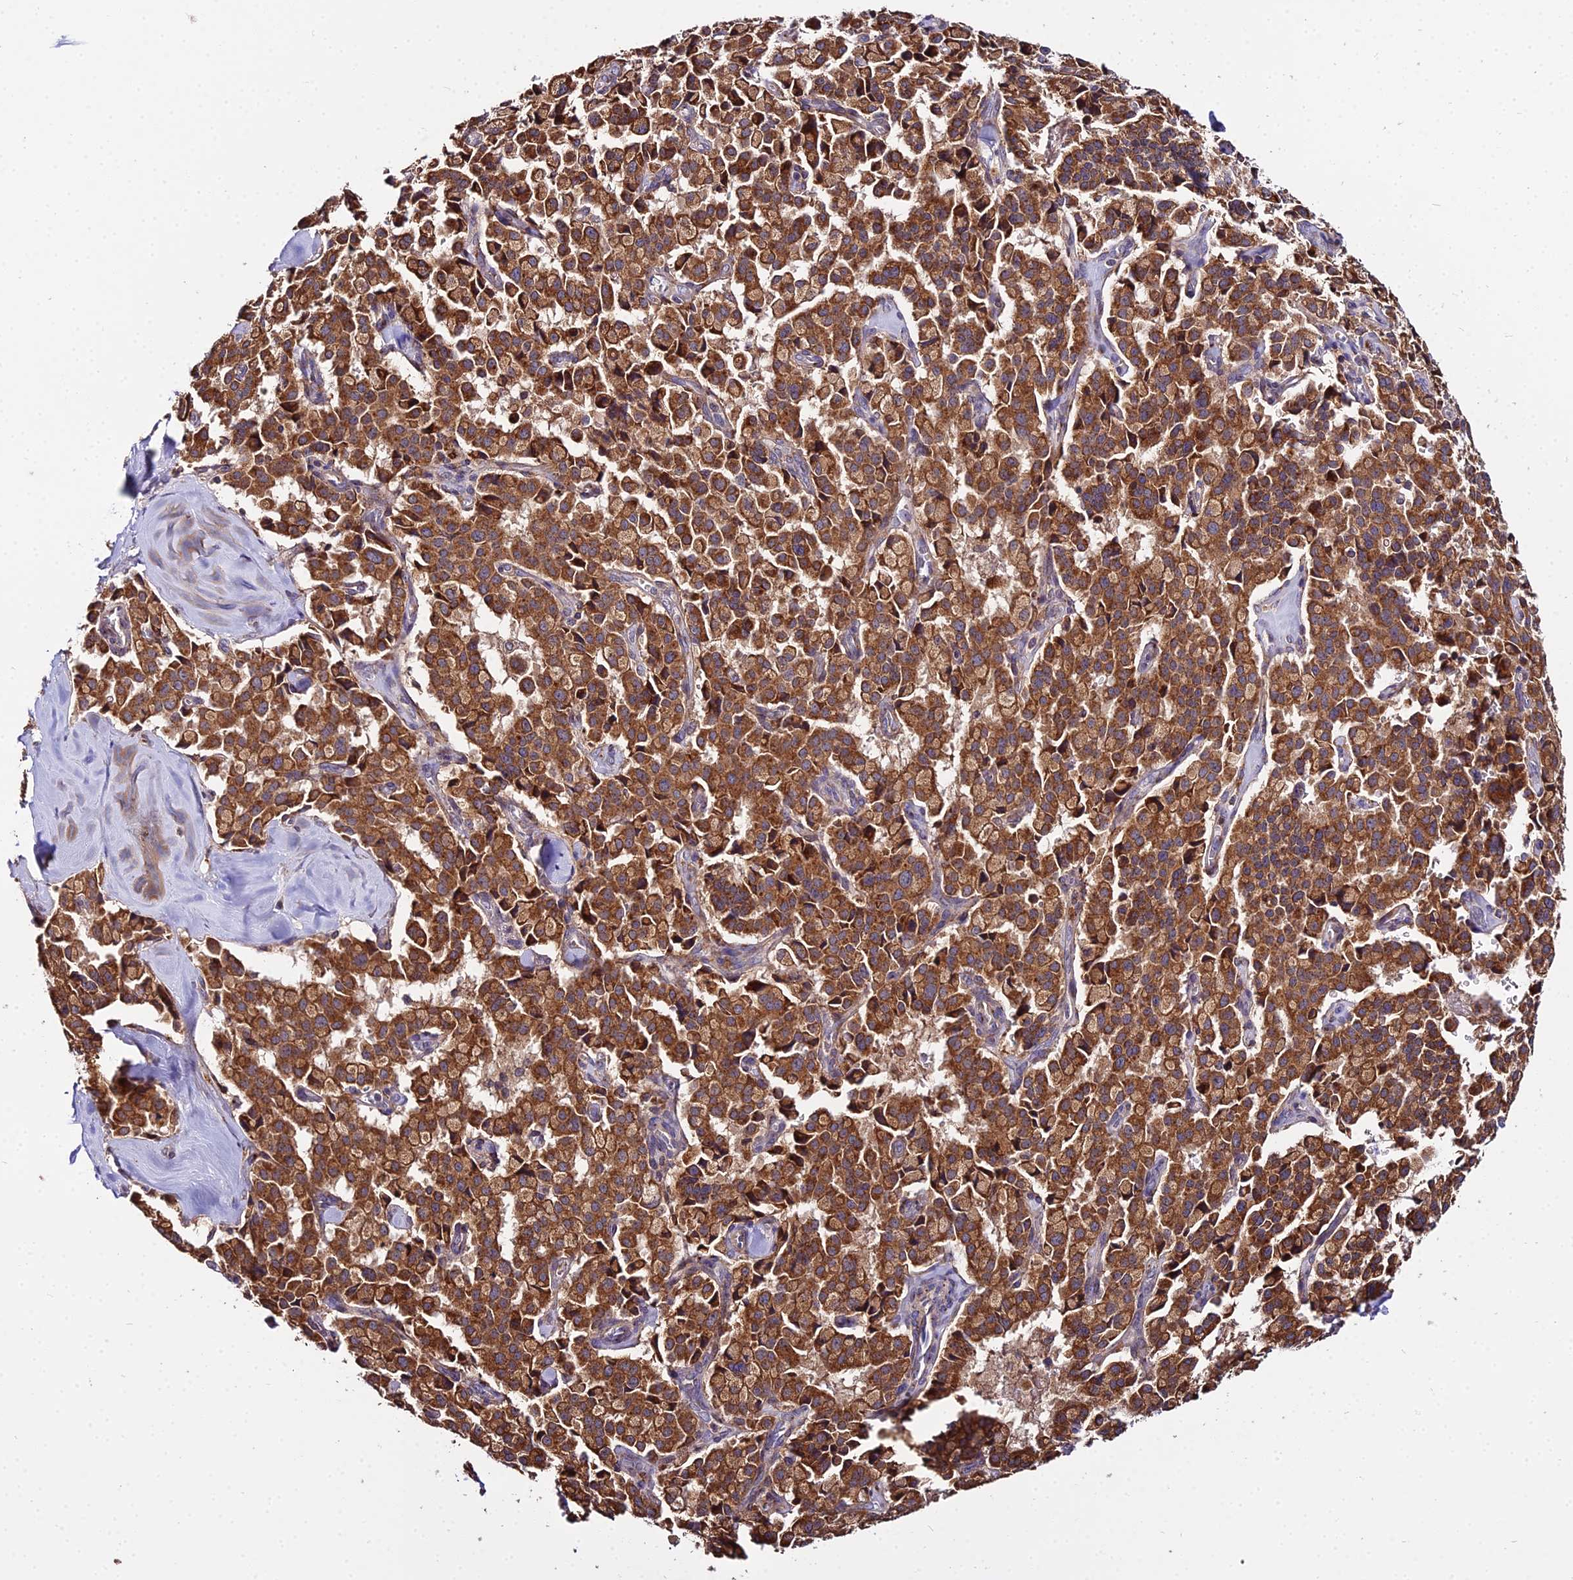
{"staining": {"intensity": "strong", "quantity": ">75%", "location": "cytoplasmic/membranous"}, "tissue": "pancreatic cancer", "cell_type": "Tumor cells", "image_type": "cancer", "snomed": [{"axis": "morphology", "description": "Adenocarcinoma, NOS"}, {"axis": "topography", "description": "Pancreas"}], "caption": "High-power microscopy captured an immunohistochemistry (IHC) photomicrograph of pancreatic cancer, revealing strong cytoplasmic/membranous expression in approximately >75% of tumor cells.", "gene": "PEX19", "patient": {"sex": "male", "age": 65}}